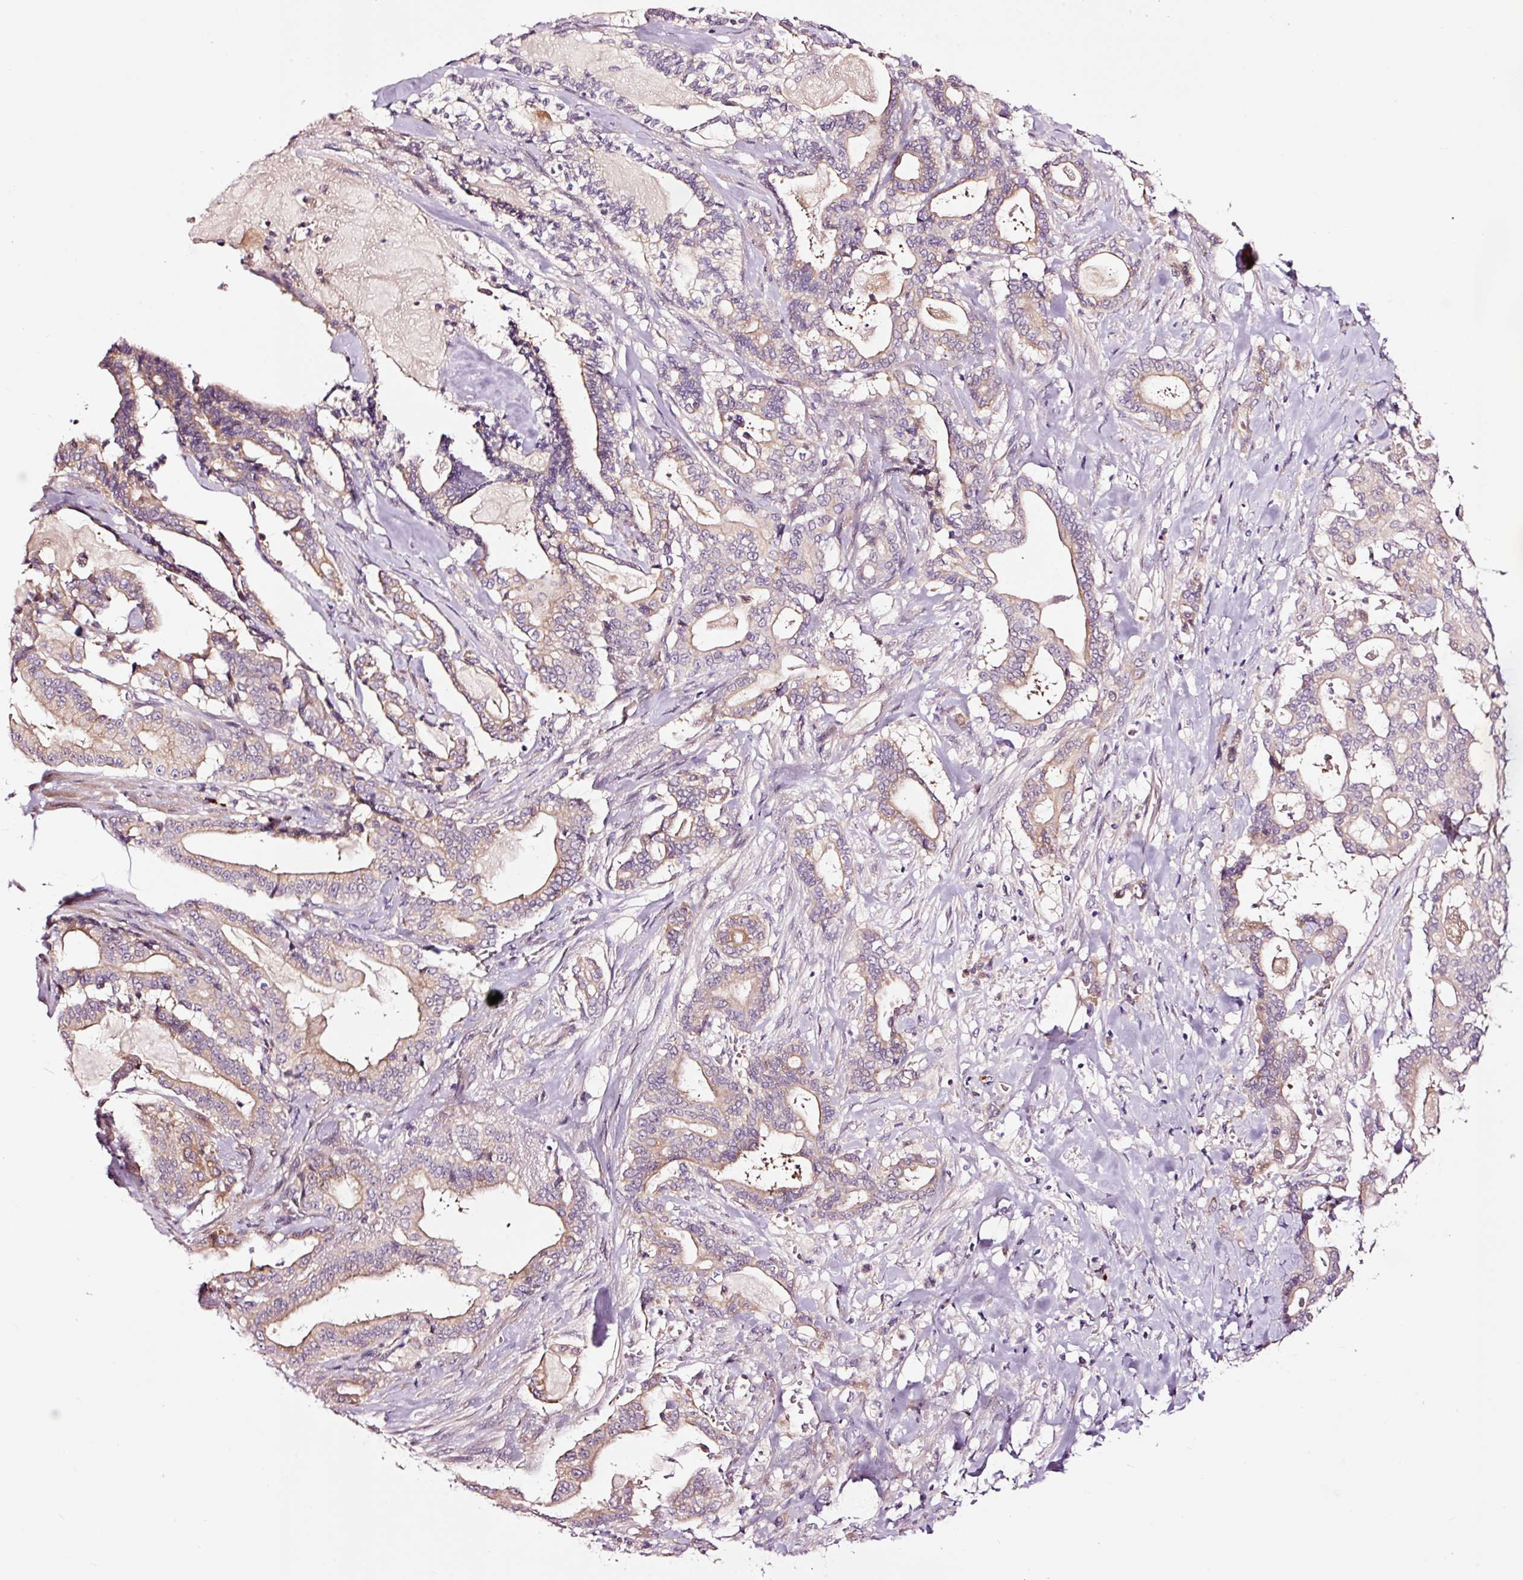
{"staining": {"intensity": "weak", "quantity": ">75%", "location": "cytoplasmic/membranous"}, "tissue": "pancreatic cancer", "cell_type": "Tumor cells", "image_type": "cancer", "snomed": [{"axis": "morphology", "description": "Adenocarcinoma, NOS"}, {"axis": "topography", "description": "Pancreas"}], "caption": "Adenocarcinoma (pancreatic) stained with immunohistochemistry reveals weak cytoplasmic/membranous expression in approximately >75% of tumor cells. (brown staining indicates protein expression, while blue staining denotes nuclei).", "gene": "UTP14A", "patient": {"sex": "male", "age": 63}}